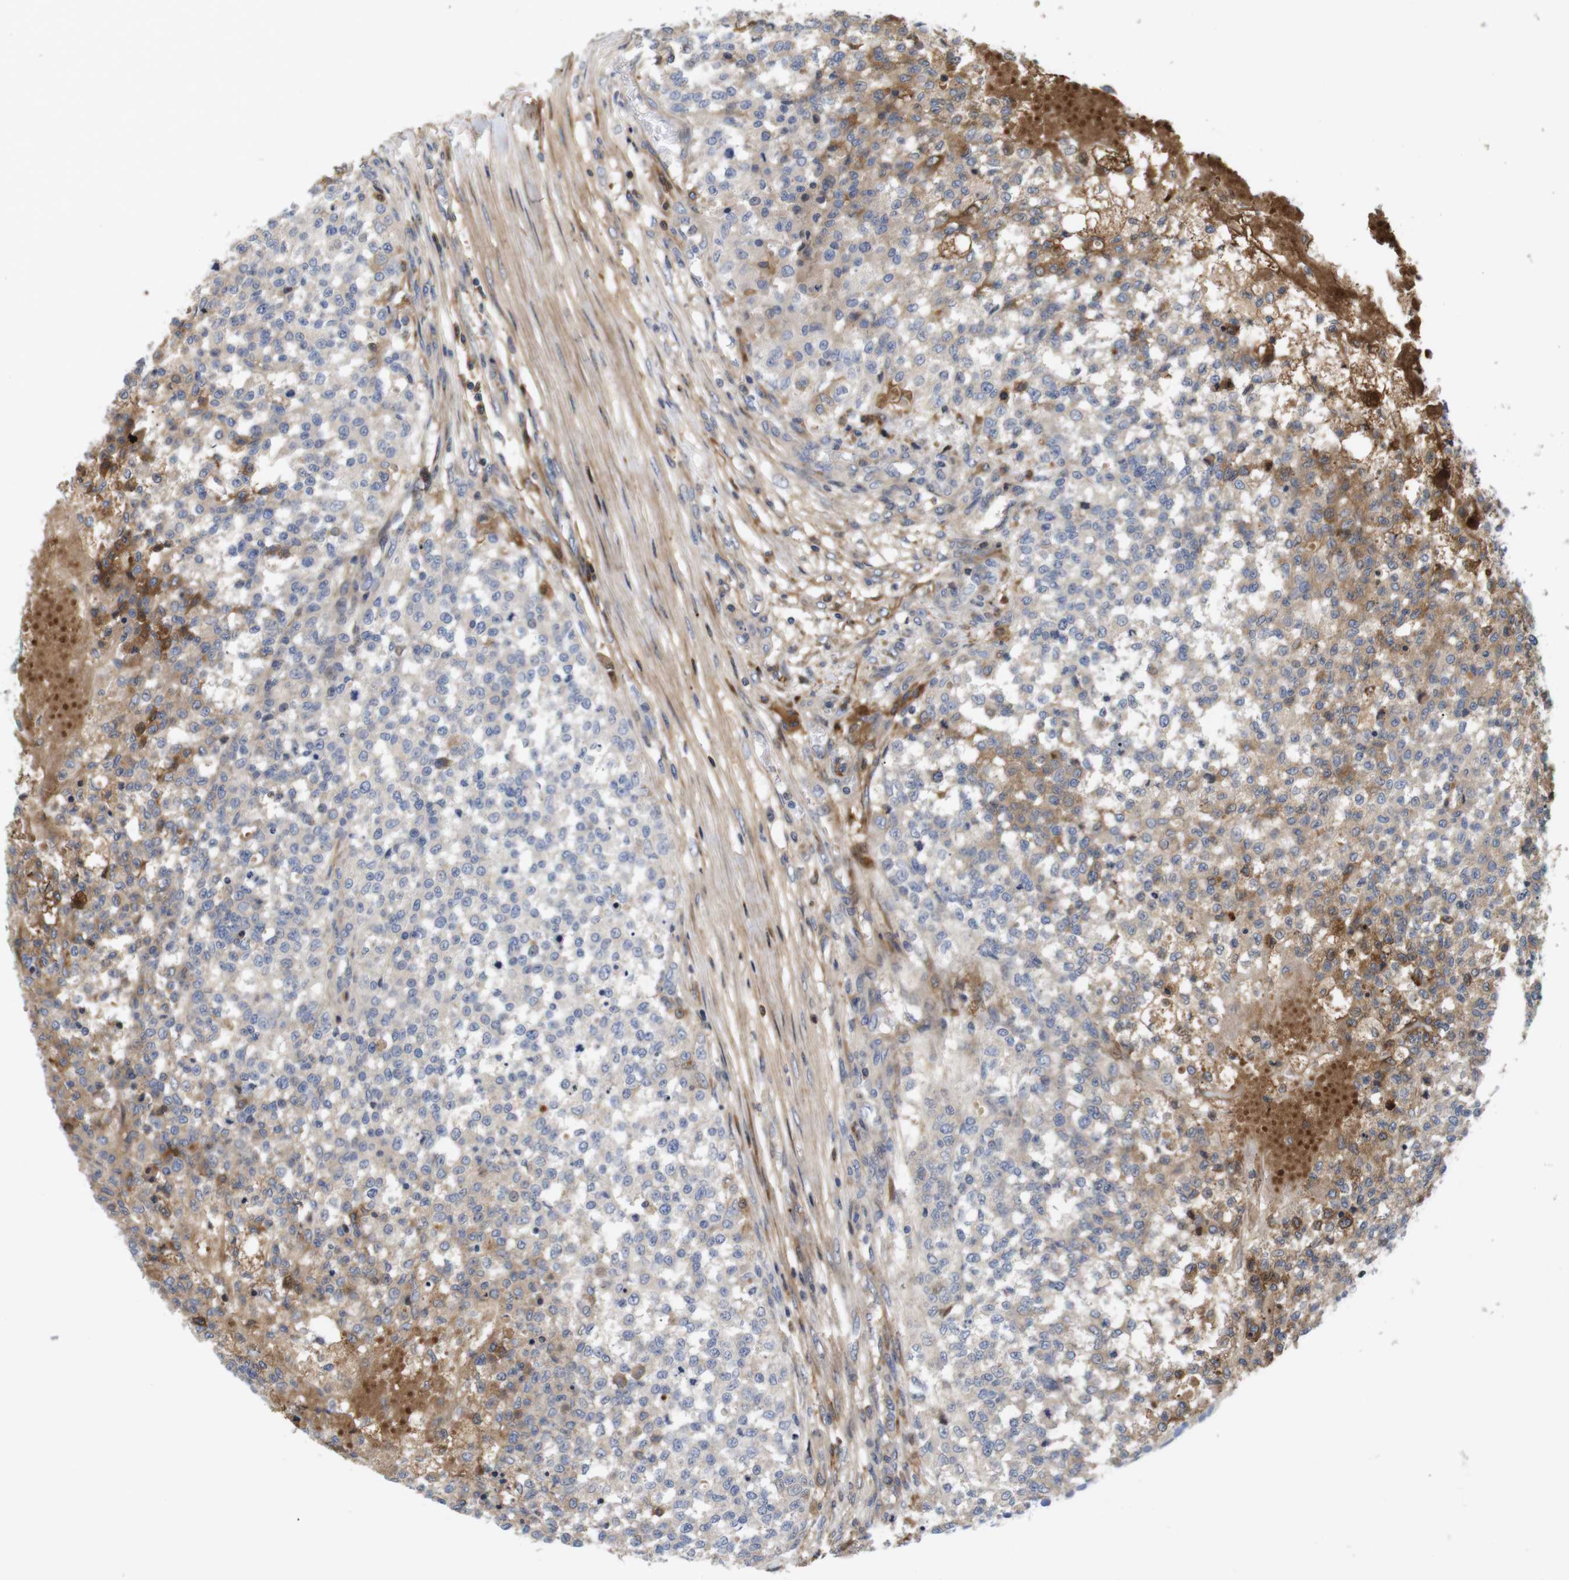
{"staining": {"intensity": "moderate", "quantity": "25%-75%", "location": "cytoplasmic/membranous"}, "tissue": "testis cancer", "cell_type": "Tumor cells", "image_type": "cancer", "snomed": [{"axis": "morphology", "description": "Seminoma, NOS"}, {"axis": "topography", "description": "Testis"}], "caption": "IHC (DAB) staining of human seminoma (testis) shows moderate cytoplasmic/membranous protein expression in about 25%-75% of tumor cells. The staining was performed using DAB (3,3'-diaminobenzidine), with brown indicating positive protein expression. Nuclei are stained blue with hematoxylin.", "gene": "SPRY3", "patient": {"sex": "male", "age": 59}}